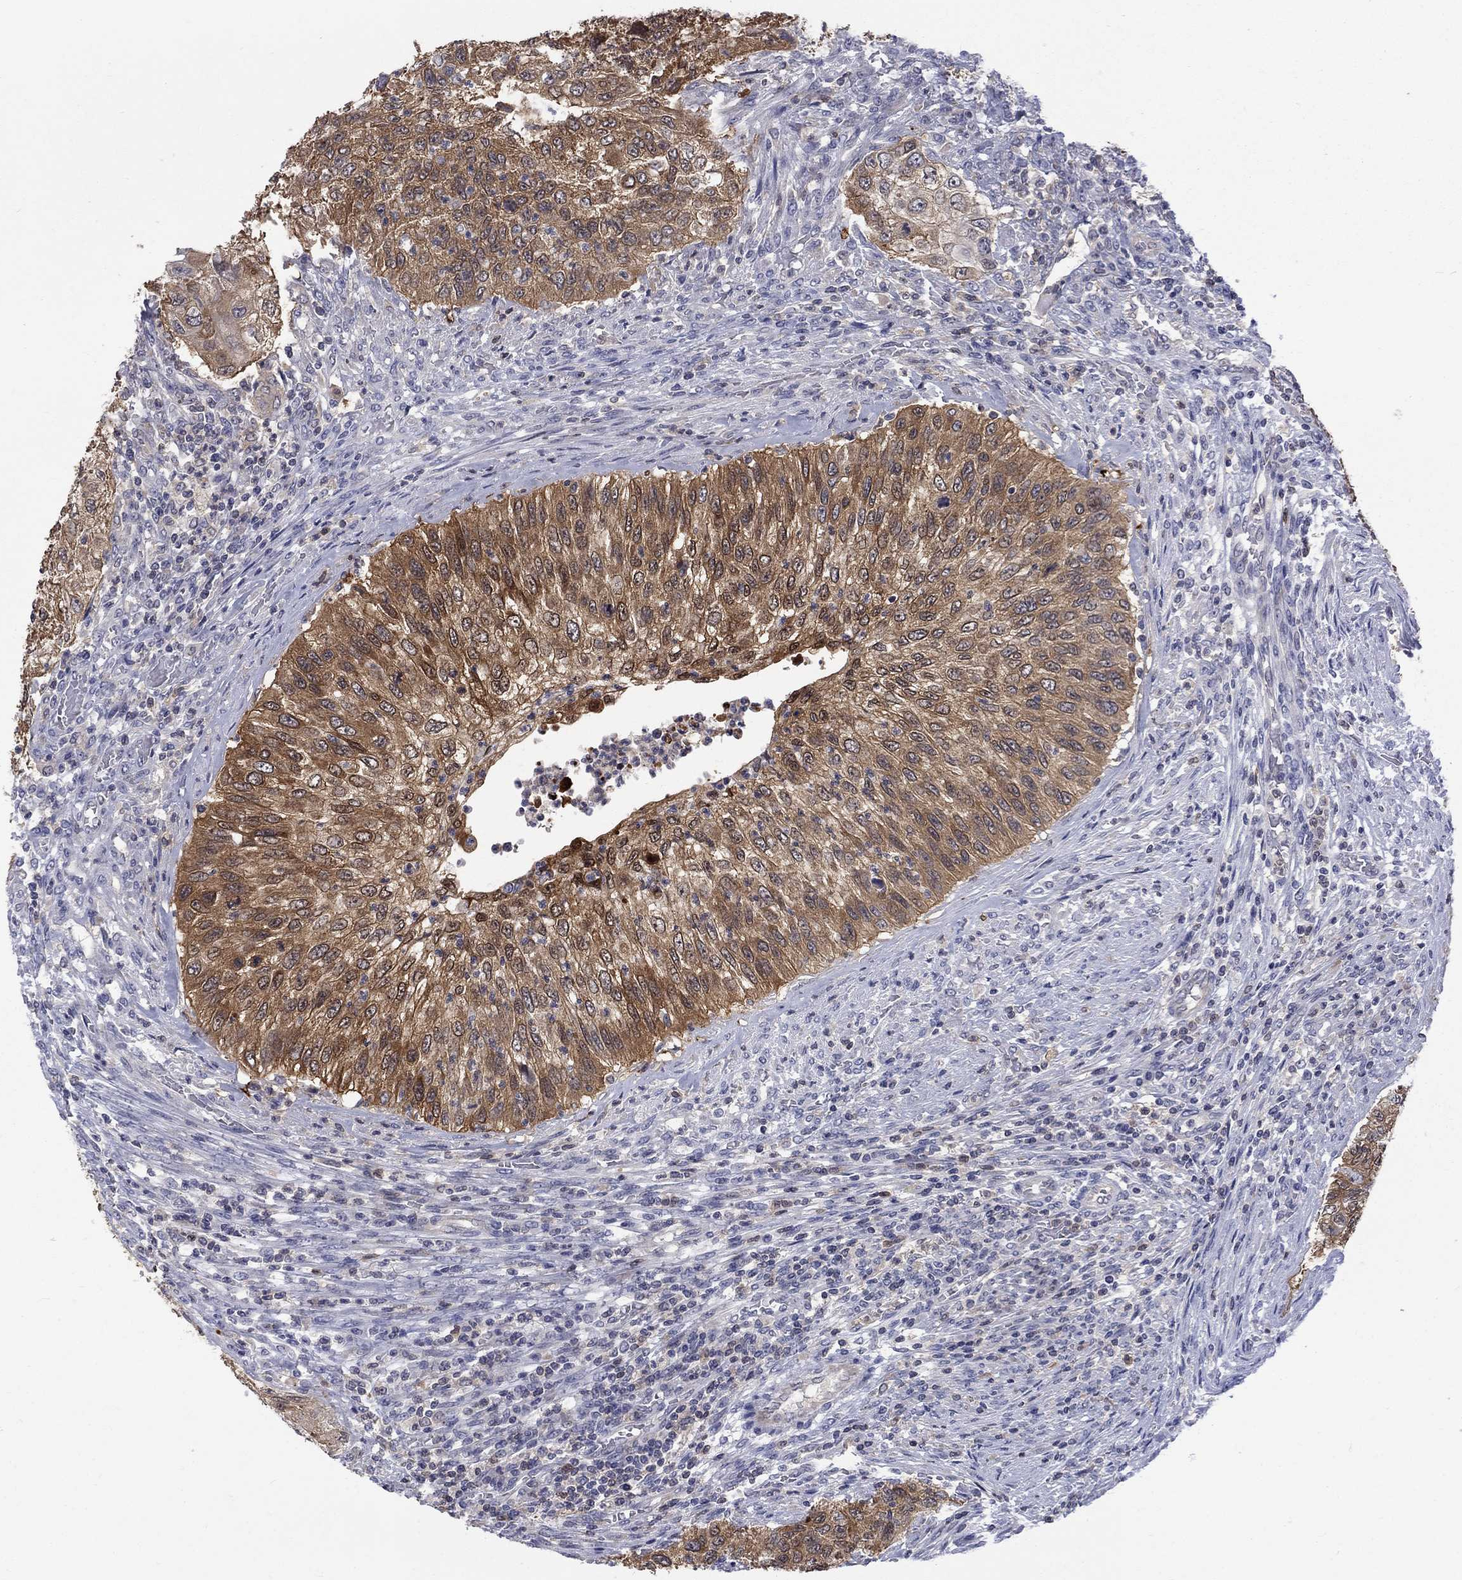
{"staining": {"intensity": "moderate", "quantity": ">75%", "location": "cytoplasmic/membranous"}, "tissue": "urothelial cancer", "cell_type": "Tumor cells", "image_type": "cancer", "snomed": [{"axis": "morphology", "description": "Urothelial carcinoma, High grade"}, {"axis": "topography", "description": "Urinary bladder"}], "caption": "Protein staining shows moderate cytoplasmic/membranous positivity in about >75% of tumor cells in urothelial cancer.", "gene": "HKDC1", "patient": {"sex": "female", "age": 60}}